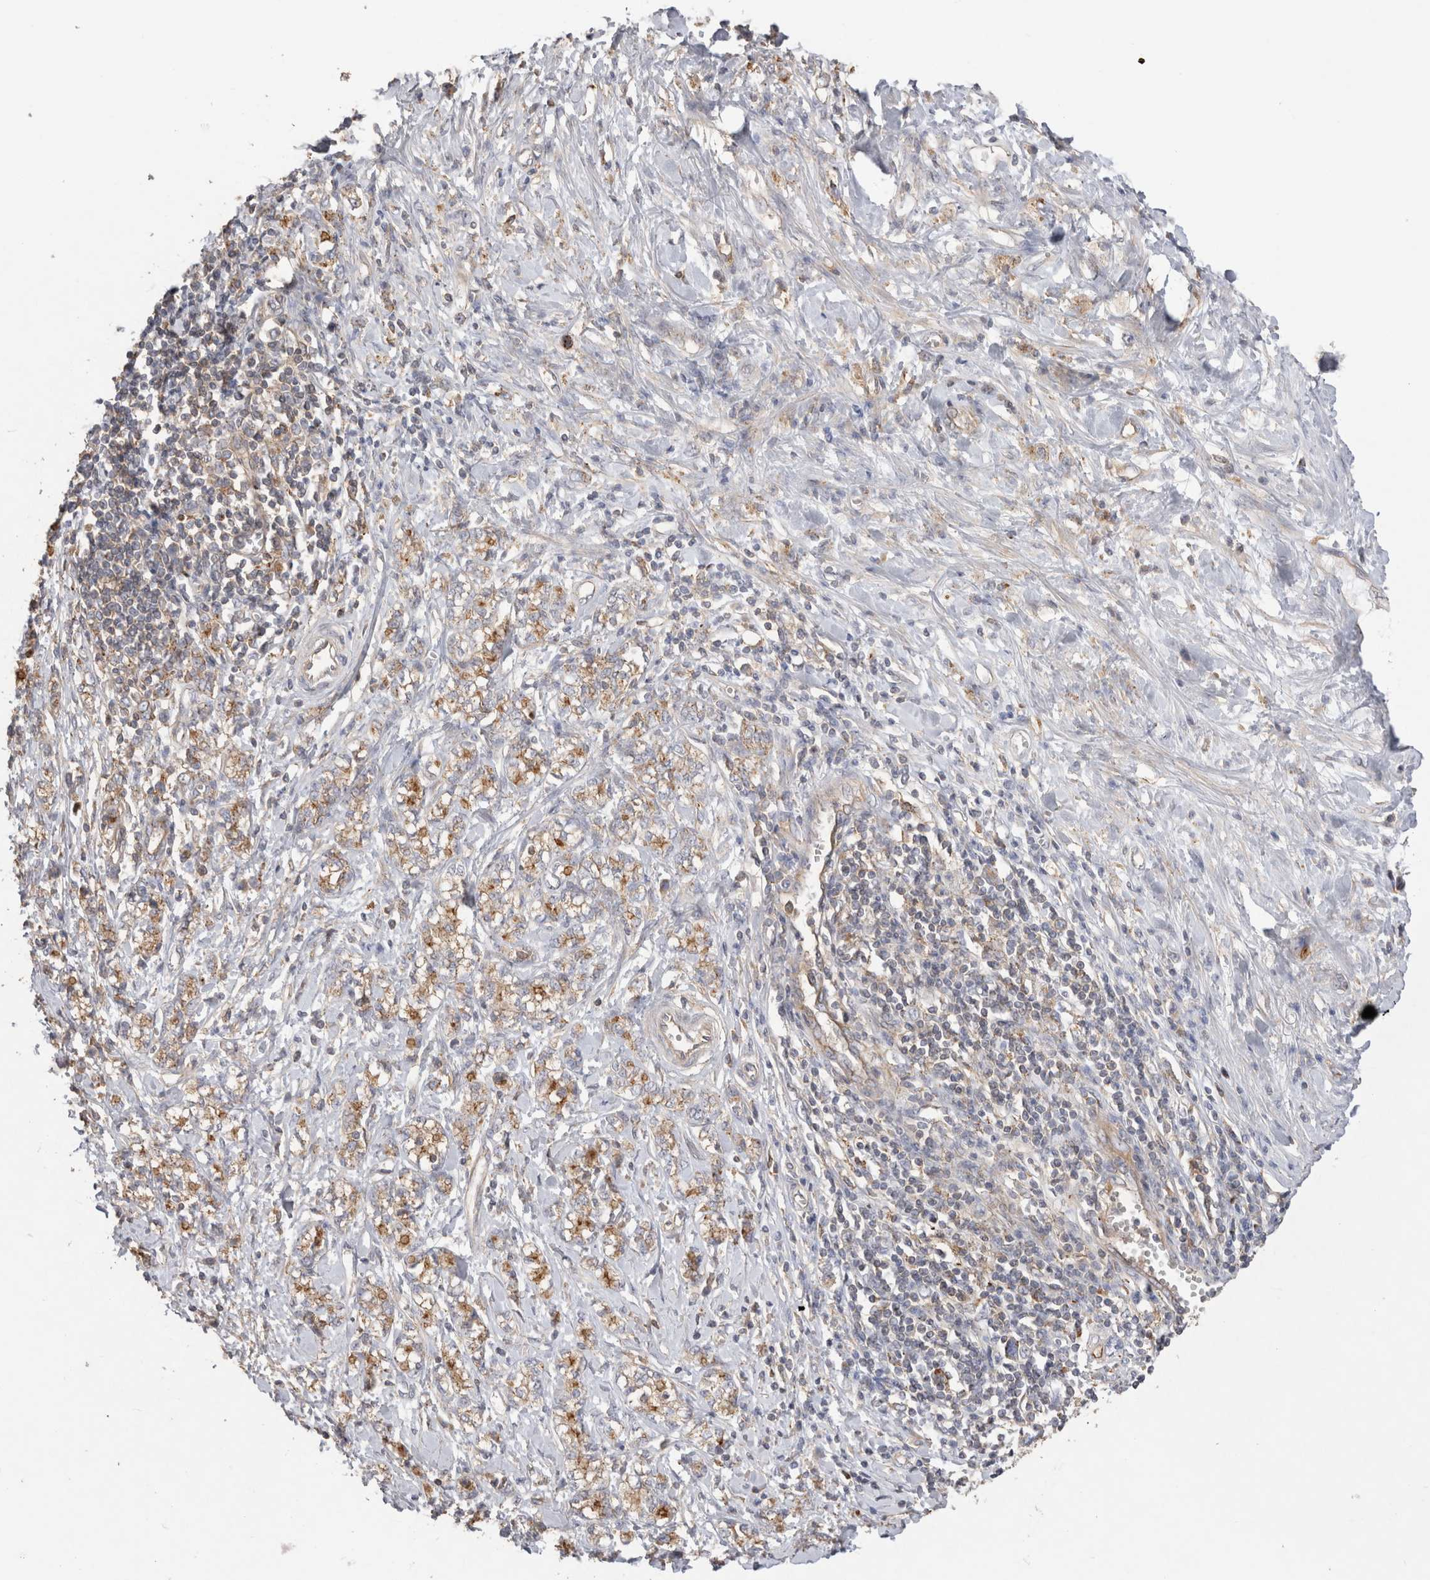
{"staining": {"intensity": "weak", "quantity": ">75%", "location": "cytoplasmic/membranous"}, "tissue": "stomach cancer", "cell_type": "Tumor cells", "image_type": "cancer", "snomed": [{"axis": "morphology", "description": "Adenocarcinoma, NOS"}, {"axis": "topography", "description": "Stomach"}], "caption": "A photomicrograph of stomach cancer stained for a protein displays weak cytoplasmic/membranous brown staining in tumor cells. (DAB (3,3'-diaminobenzidine) IHC, brown staining for protein, blue staining for nuclei).", "gene": "CHMP6", "patient": {"sex": "female", "age": 76}}